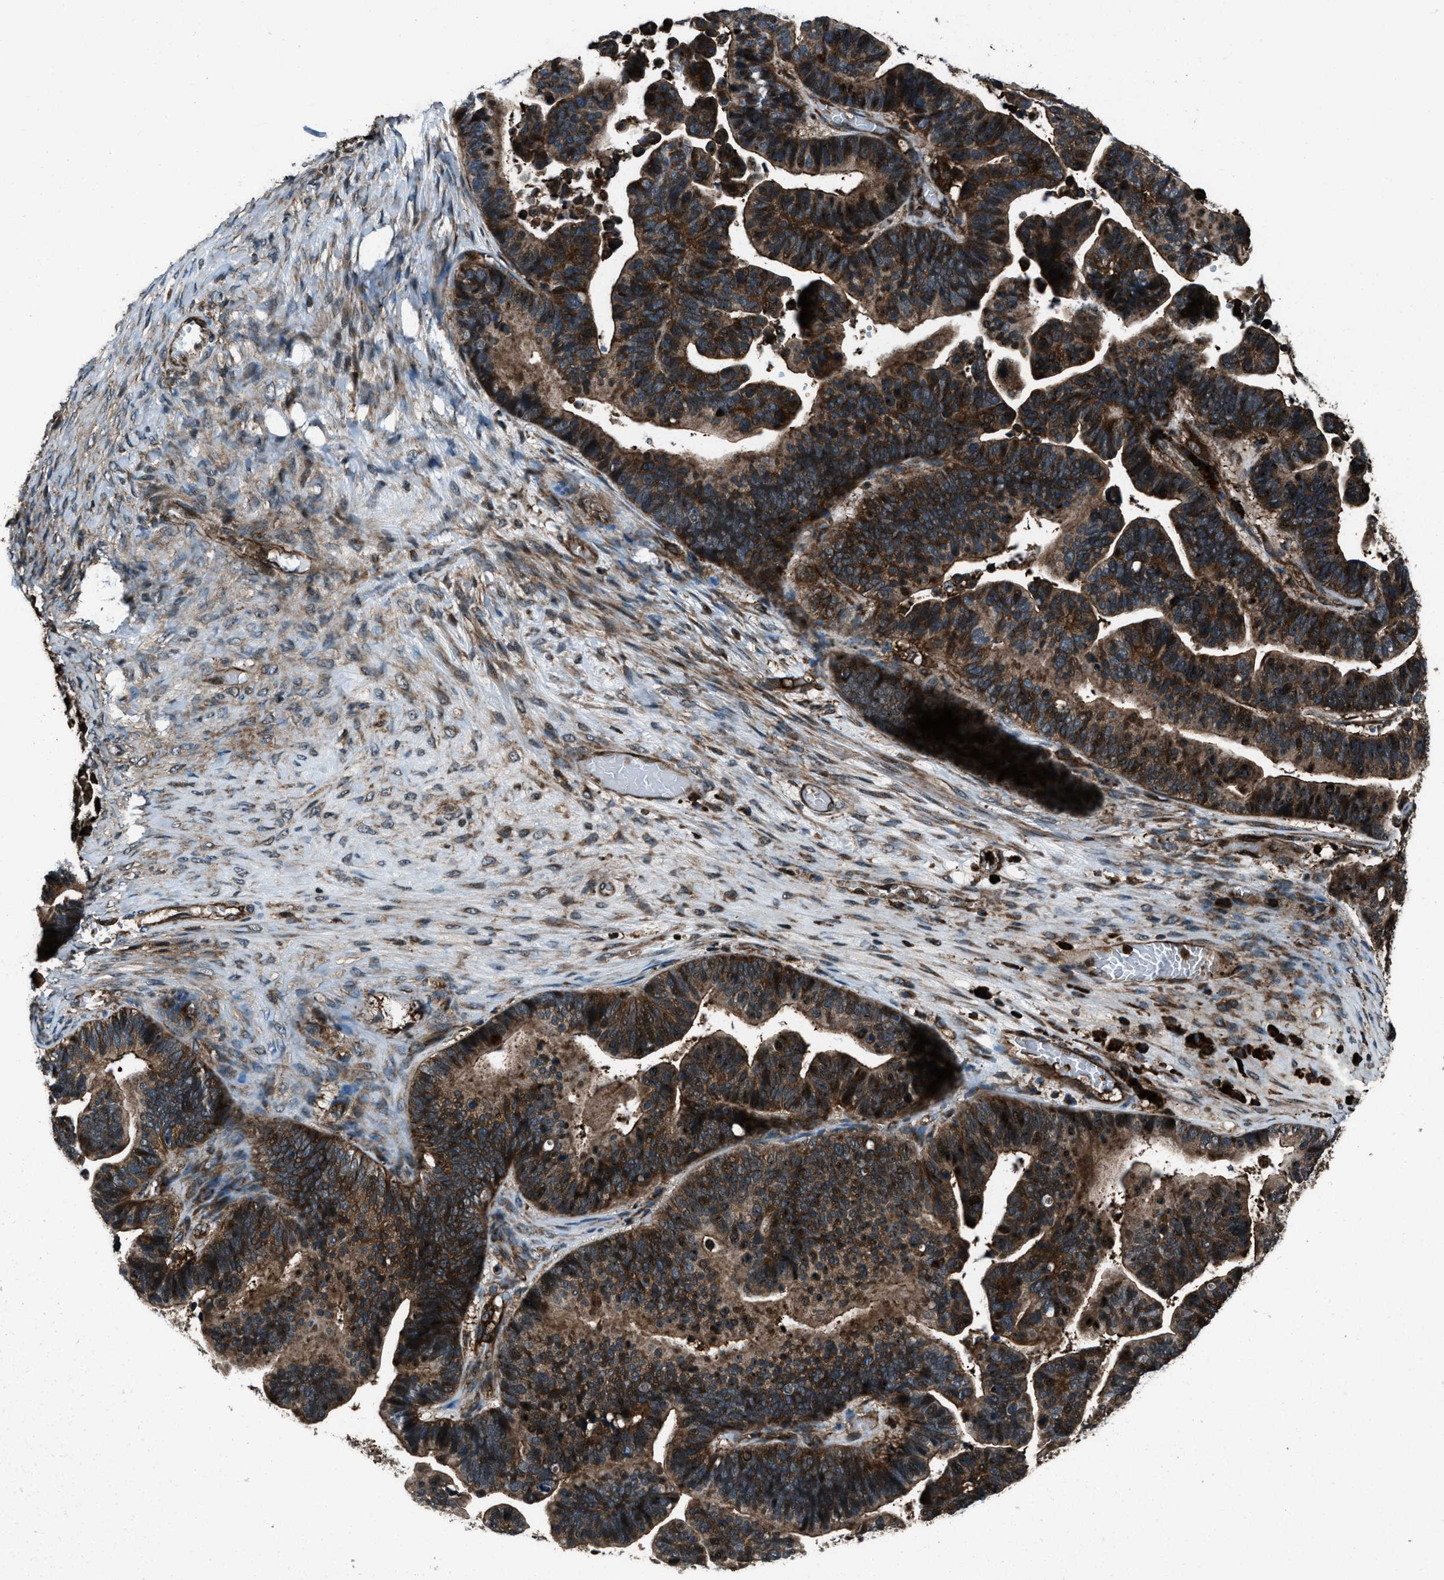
{"staining": {"intensity": "strong", "quantity": ">75%", "location": "cytoplasmic/membranous,nuclear"}, "tissue": "ovarian cancer", "cell_type": "Tumor cells", "image_type": "cancer", "snomed": [{"axis": "morphology", "description": "Cystadenocarcinoma, serous, NOS"}, {"axis": "topography", "description": "Ovary"}], "caption": "Ovarian cancer (serous cystadenocarcinoma) stained for a protein displays strong cytoplasmic/membranous and nuclear positivity in tumor cells.", "gene": "SNX30", "patient": {"sex": "female", "age": 56}}